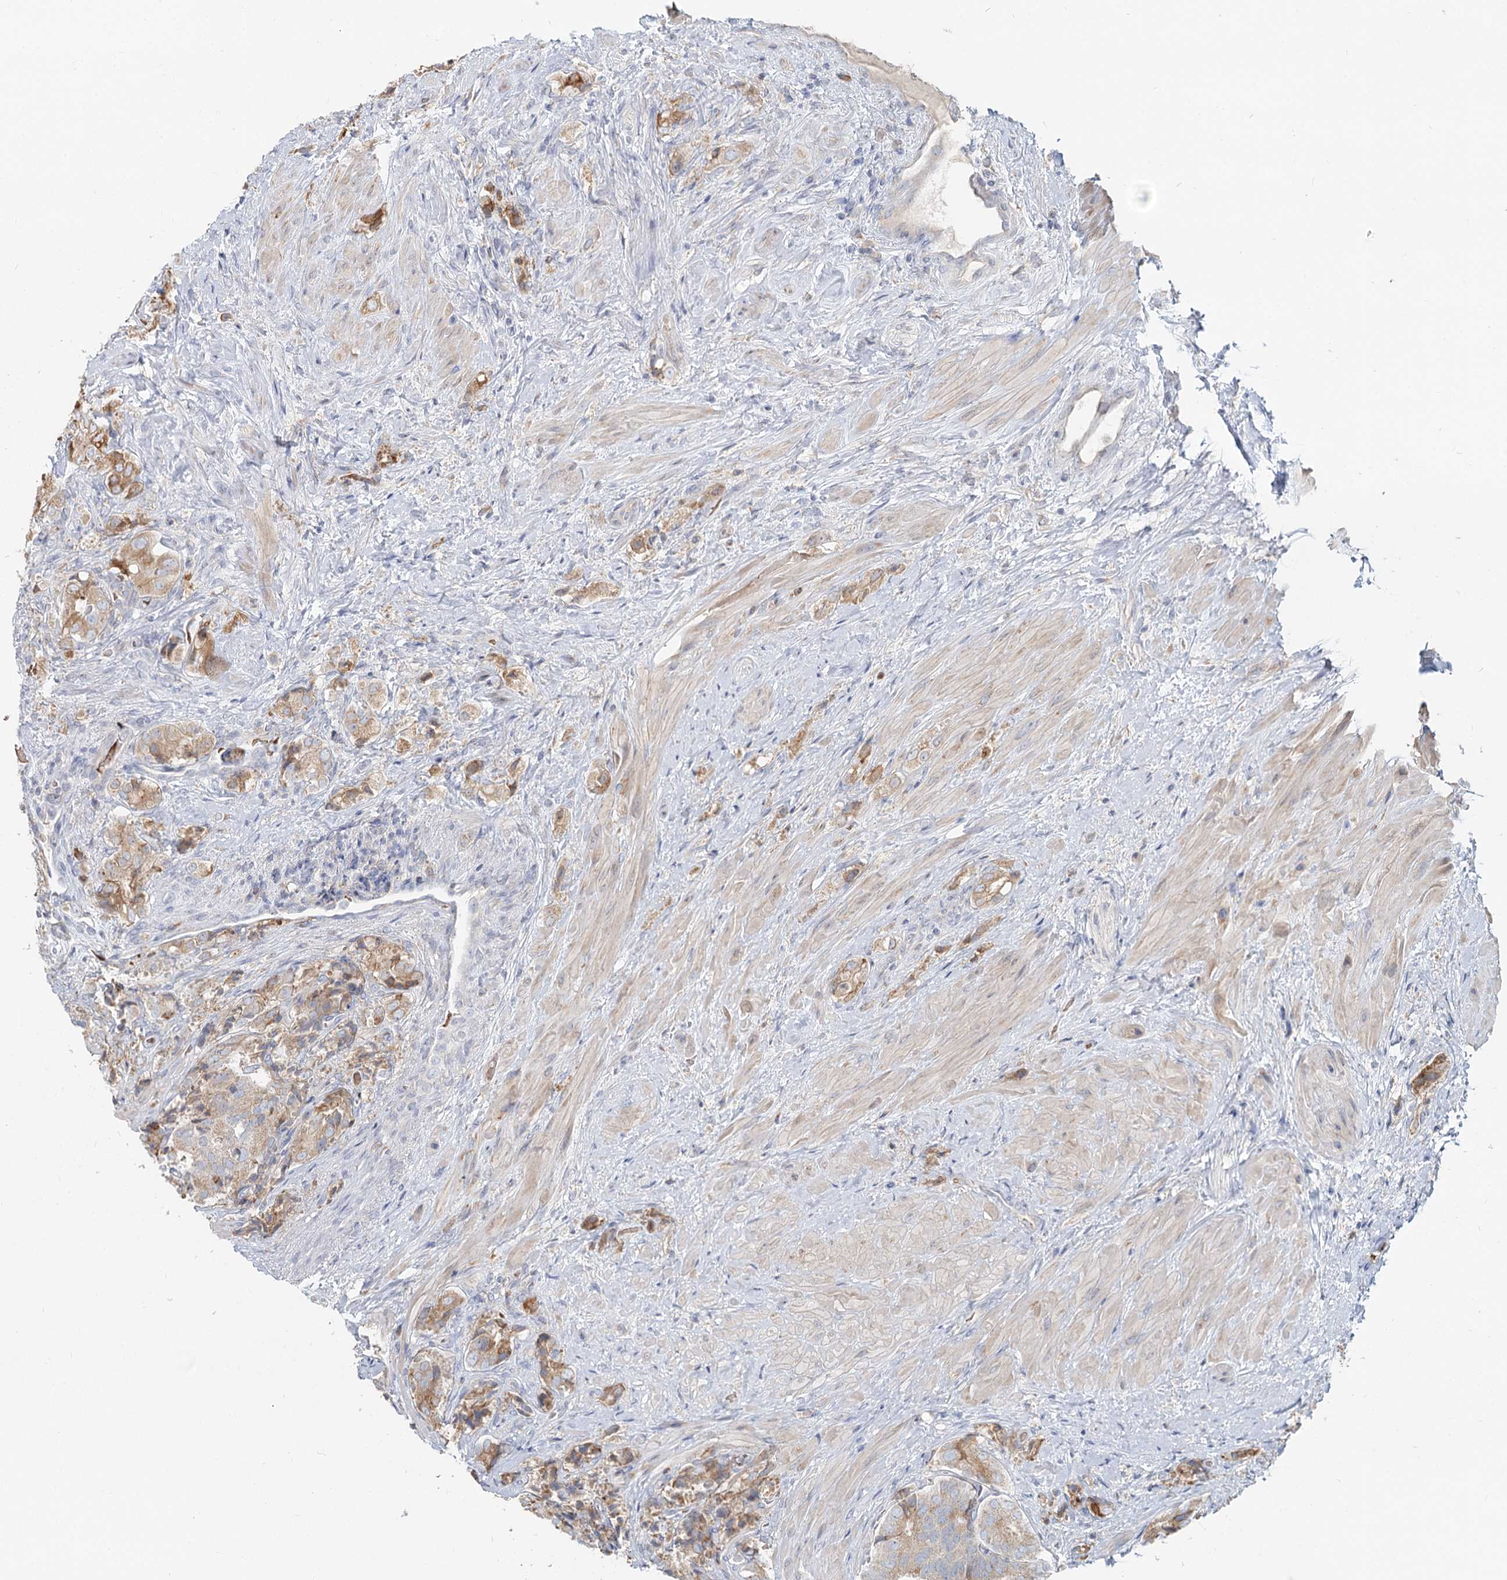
{"staining": {"intensity": "moderate", "quantity": "<25%", "location": "cytoplasmic/membranous"}, "tissue": "prostate cancer", "cell_type": "Tumor cells", "image_type": "cancer", "snomed": [{"axis": "morphology", "description": "Adenocarcinoma, High grade"}, {"axis": "topography", "description": "Prostate"}], "caption": "Prostate cancer stained with IHC displays moderate cytoplasmic/membranous positivity in about <25% of tumor cells.", "gene": "ANKRD16", "patient": {"sex": "male", "age": 65}}